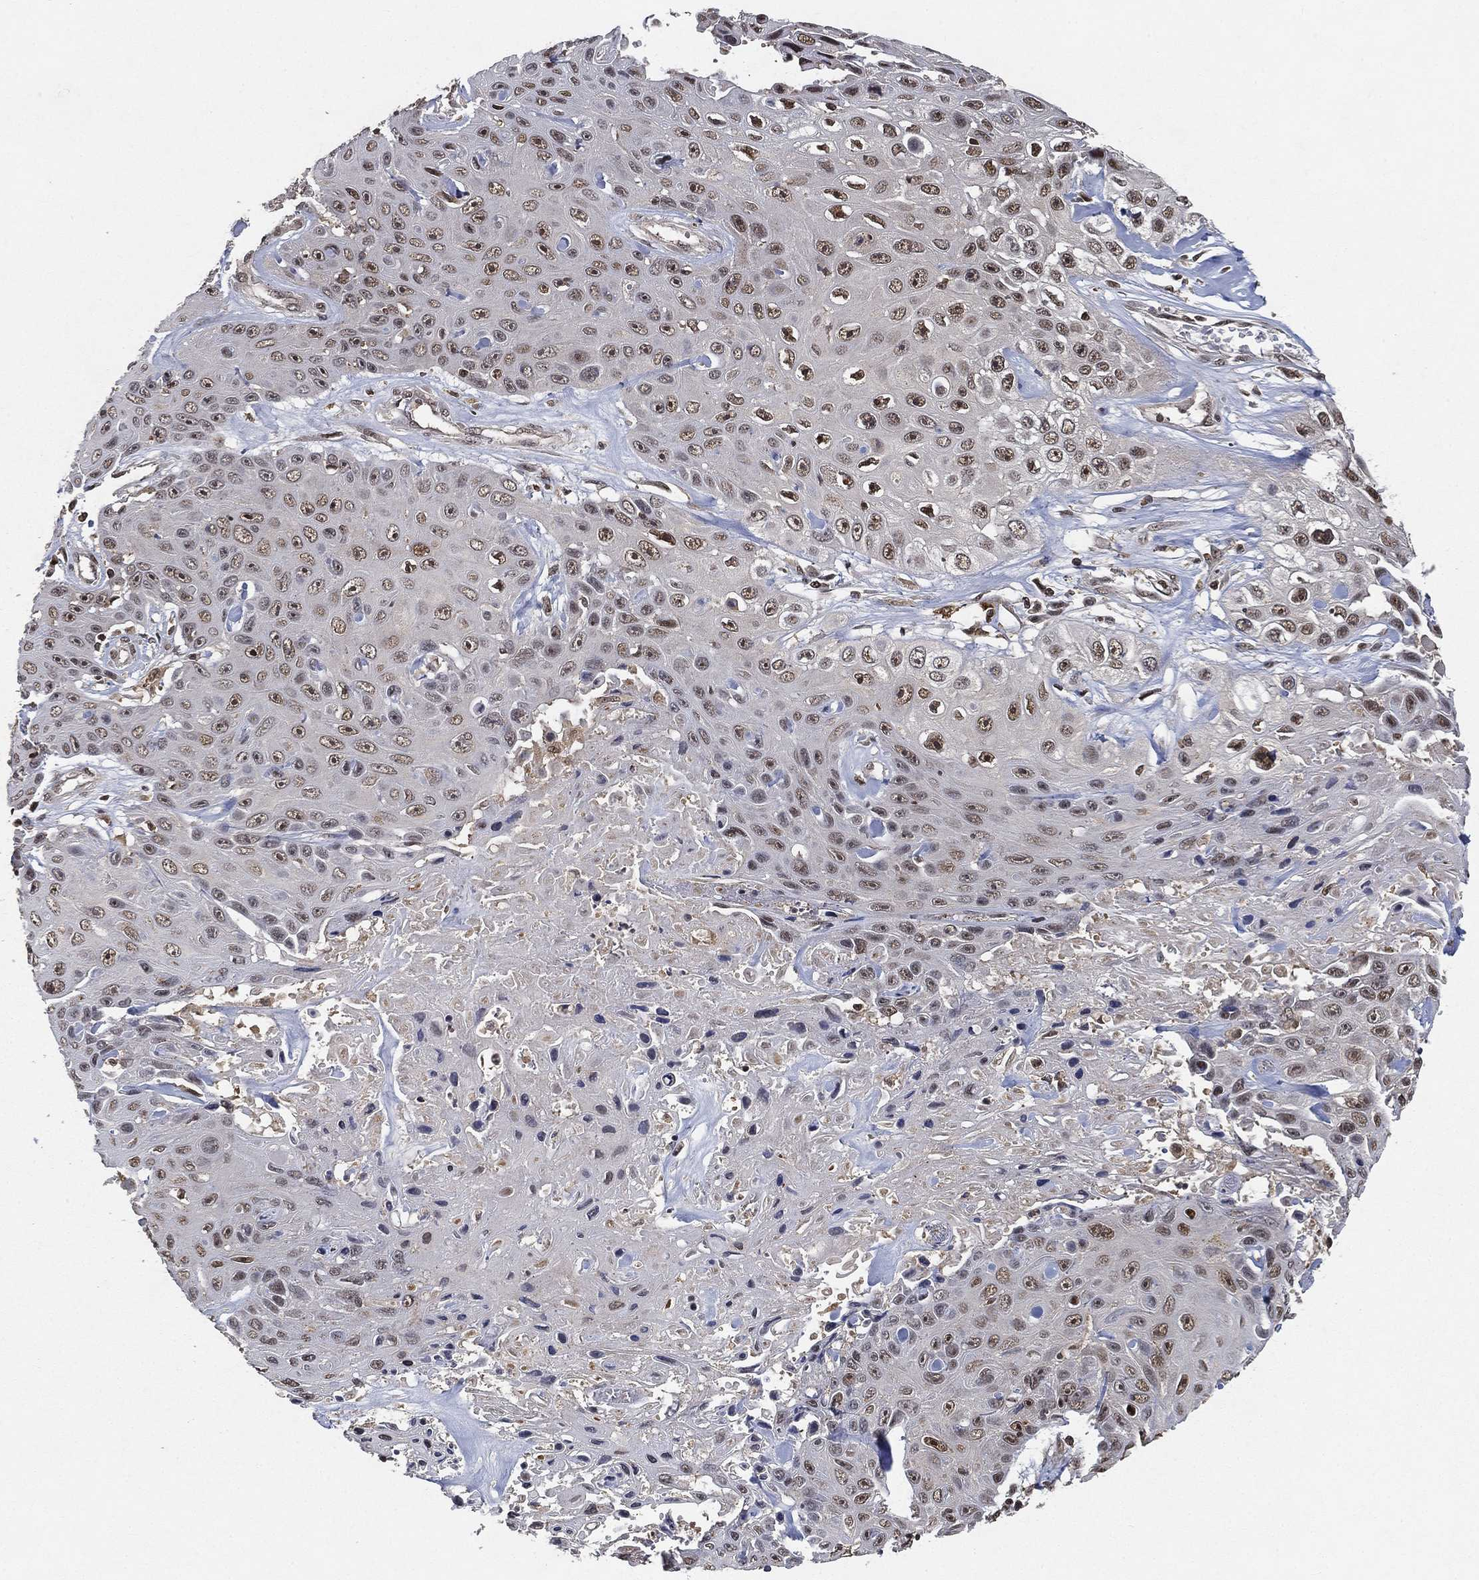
{"staining": {"intensity": "moderate", "quantity": "<25%", "location": "nuclear"}, "tissue": "skin cancer", "cell_type": "Tumor cells", "image_type": "cancer", "snomed": [{"axis": "morphology", "description": "Squamous cell carcinoma, NOS"}, {"axis": "topography", "description": "Skin"}], "caption": "A high-resolution photomicrograph shows IHC staining of squamous cell carcinoma (skin), which exhibits moderate nuclear staining in about <25% of tumor cells.", "gene": "WDR26", "patient": {"sex": "male", "age": 82}}